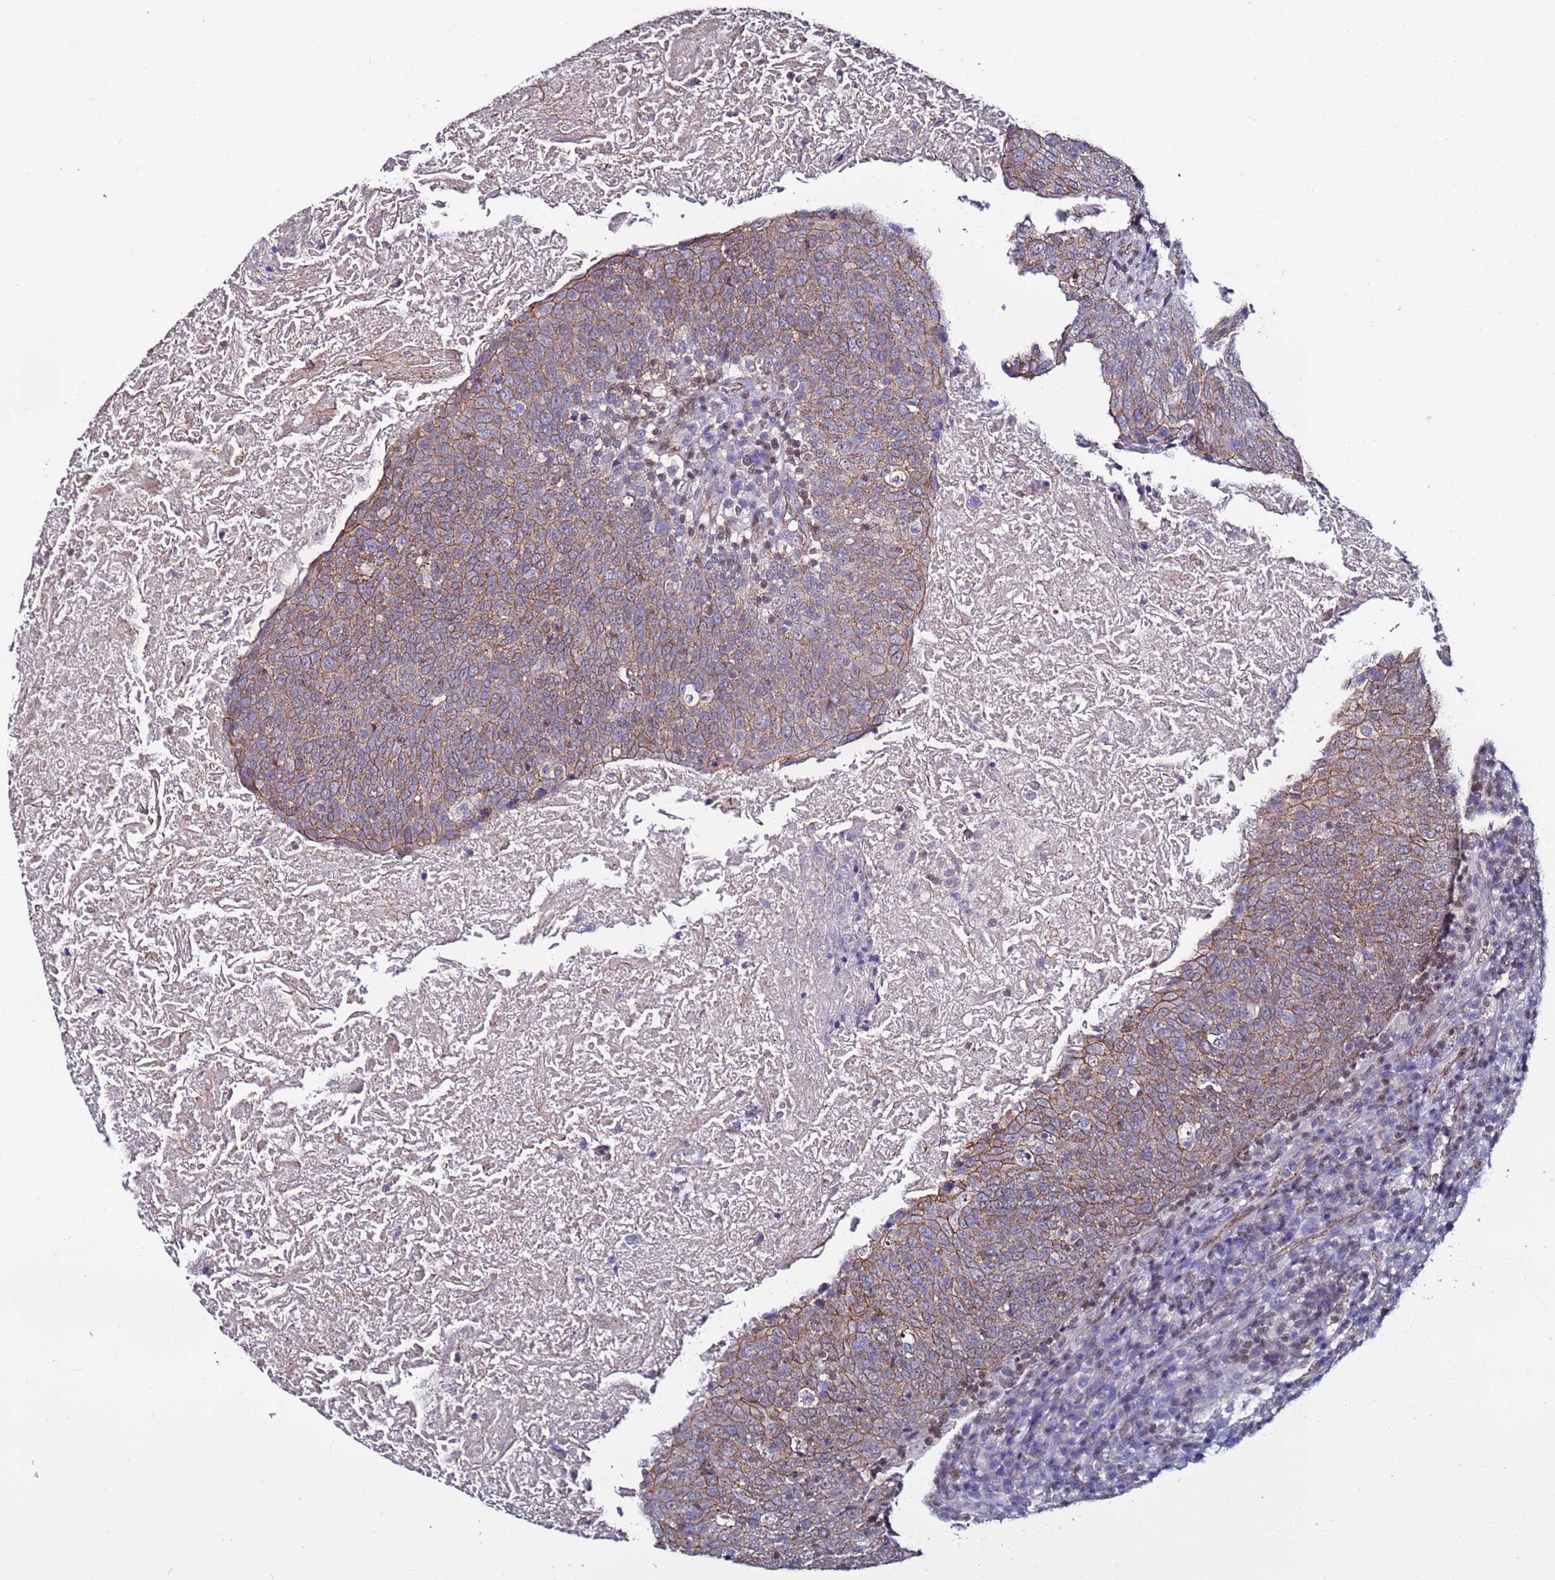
{"staining": {"intensity": "weak", "quantity": ">75%", "location": "cytoplasmic/membranous"}, "tissue": "head and neck cancer", "cell_type": "Tumor cells", "image_type": "cancer", "snomed": [{"axis": "morphology", "description": "Squamous cell carcinoma, NOS"}, {"axis": "morphology", "description": "Squamous cell carcinoma, metastatic, NOS"}, {"axis": "topography", "description": "Lymph node"}, {"axis": "topography", "description": "Head-Neck"}], "caption": "IHC staining of head and neck cancer (squamous cell carcinoma), which demonstrates low levels of weak cytoplasmic/membranous positivity in approximately >75% of tumor cells indicating weak cytoplasmic/membranous protein positivity. The staining was performed using DAB (brown) for protein detection and nuclei were counterstained in hematoxylin (blue).", "gene": "TENM3", "patient": {"sex": "male", "age": 62}}